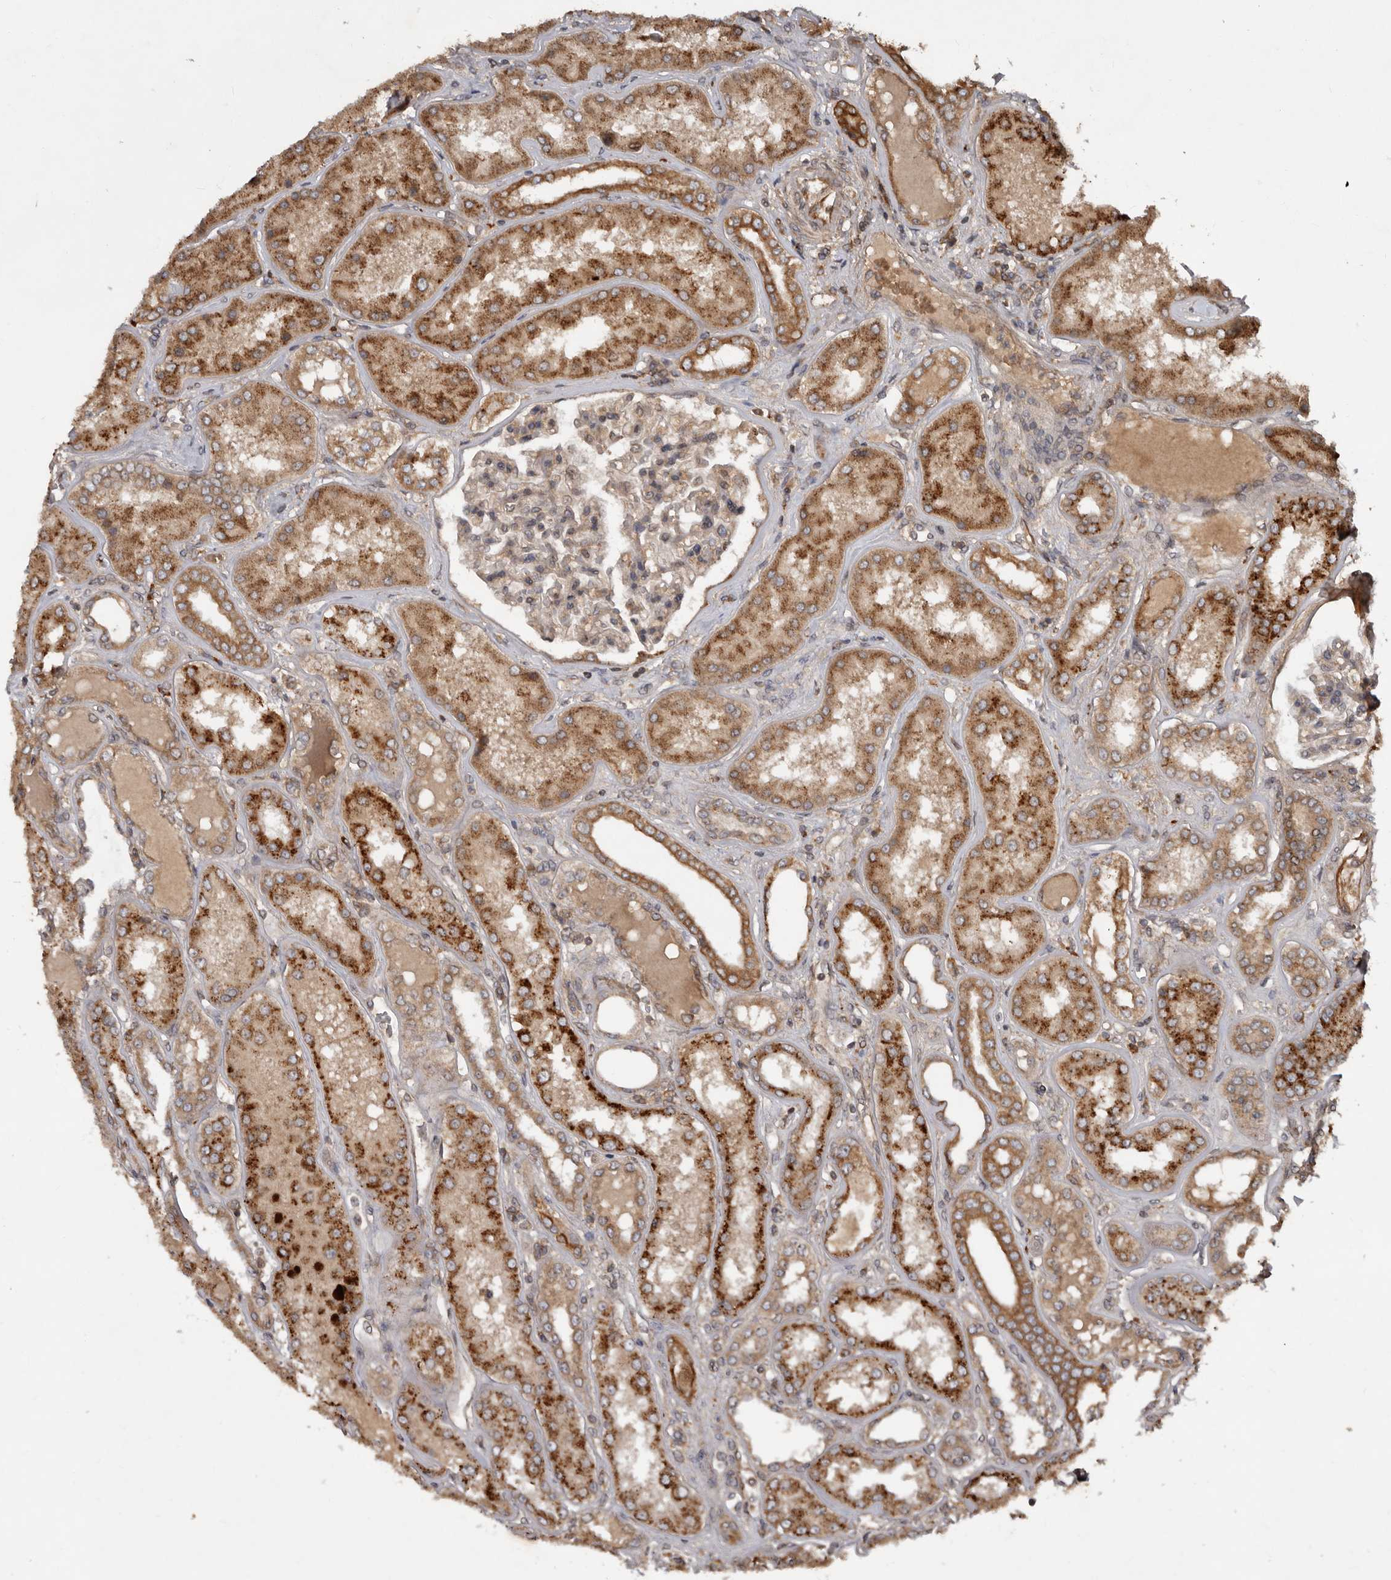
{"staining": {"intensity": "weak", "quantity": ">75%", "location": "cytoplasmic/membranous"}, "tissue": "kidney", "cell_type": "Cells in glomeruli", "image_type": "normal", "snomed": [{"axis": "morphology", "description": "Normal tissue, NOS"}, {"axis": "topography", "description": "Kidney"}], "caption": "The histopathology image displays immunohistochemical staining of unremarkable kidney. There is weak cytoplasmic/membranous positivity is appreciated in approximately >75% of cells in glomeruli. The protein is stained brown, and the nuclei are stained in blue (DAB (3,3'-diaminobenzidine) IHC with brightfield microscopy, high magnification).", "gene": "STK36", "patient": {"sex": "female", "age": 56}}